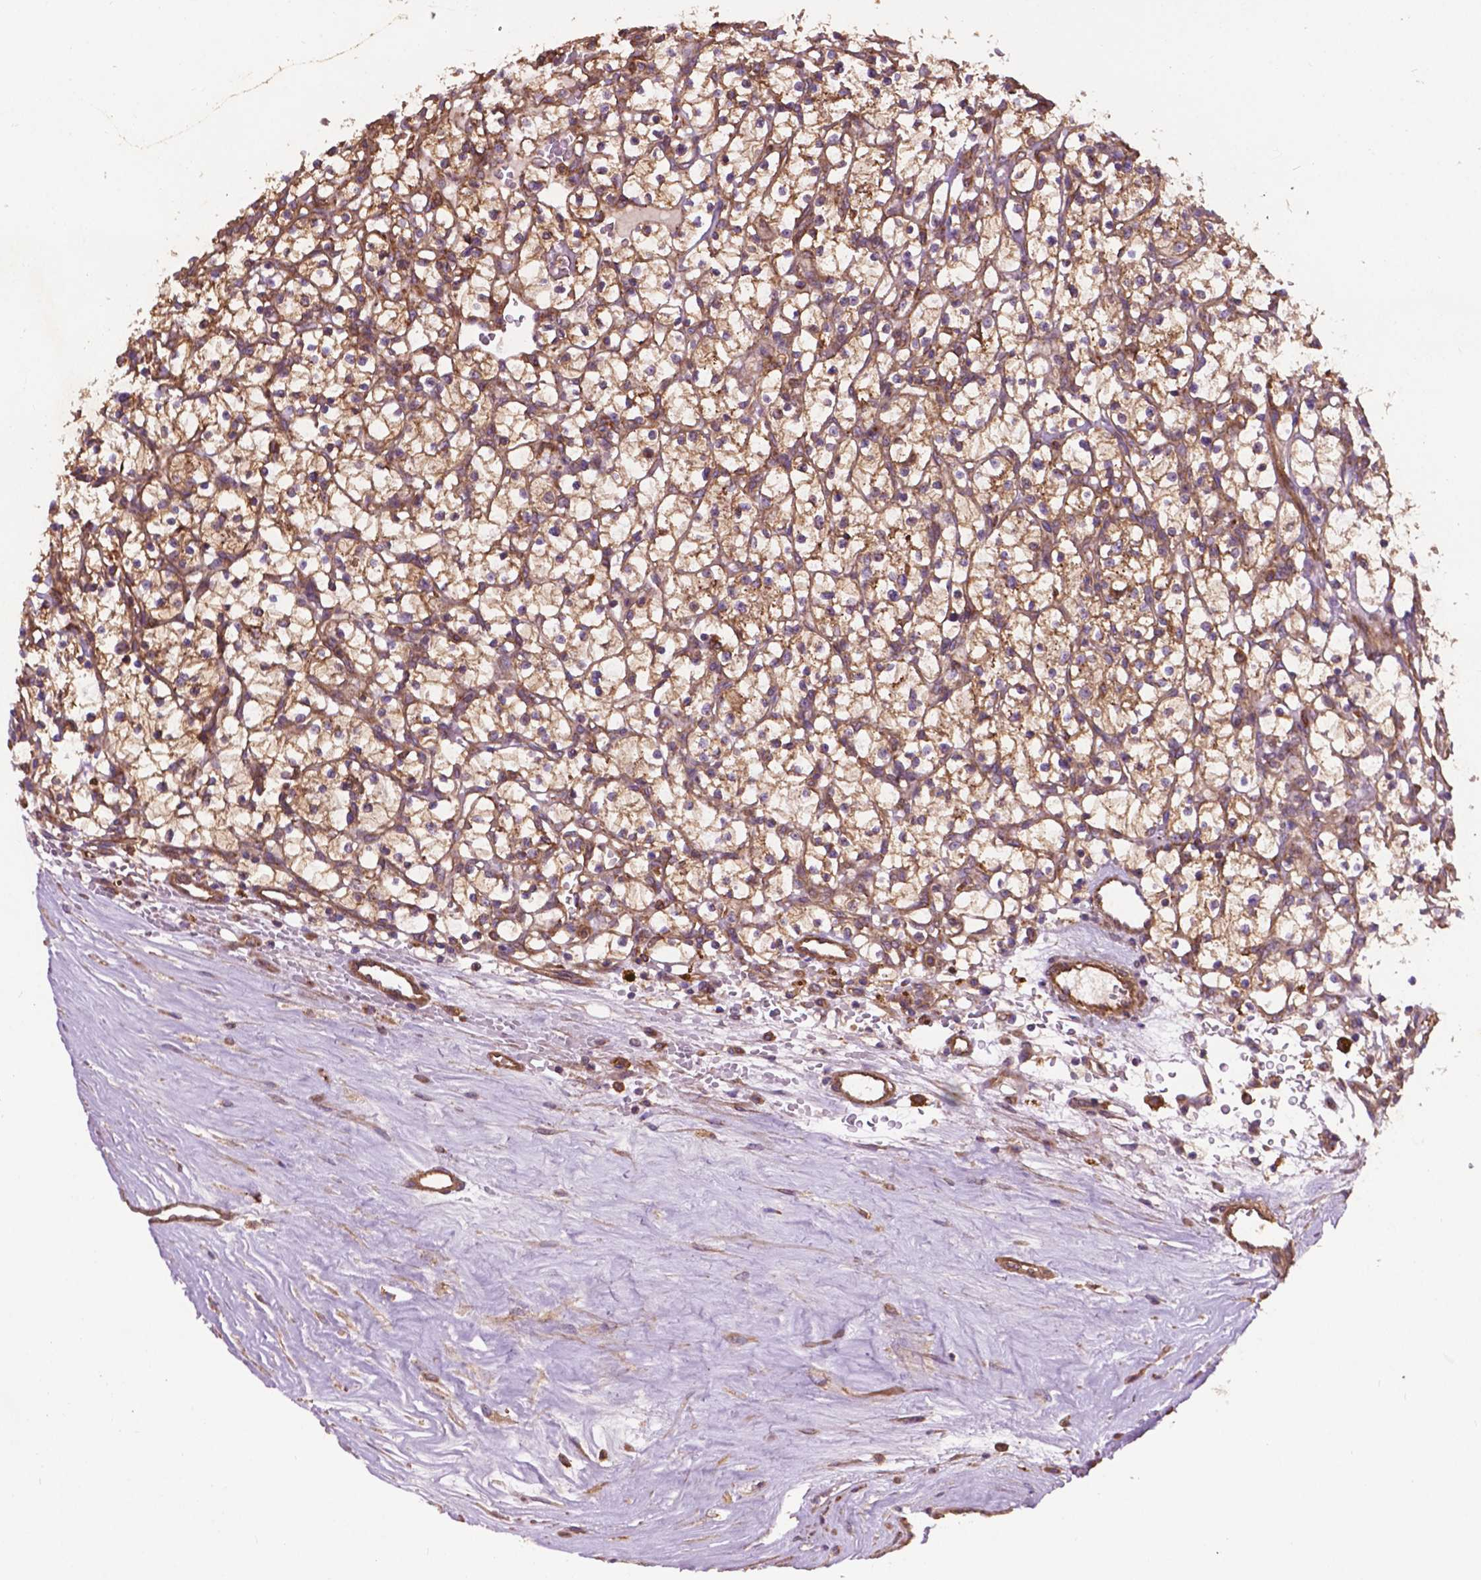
{"staining": {"intensity": "moderate", "quantity": ">75%", "location": "cytoplasmic/membranous"}, "tissue": "renal cancer", "cell_type": "Tumor cells", "image_type": "cancer", "snomed": [{"axis": "morphology", "description": "Adenocarcinoma, NOS"}, {"axis": "topography", "description": "Kidney"}], "caption": "Renal cancer stained with DAB IHC reveals medium levels of moderate cytoplasmic/membranous staining in about >75% of tumor cells.", "gene": "CCDC71L", "patient": {"sex": "female", "age": 64}}